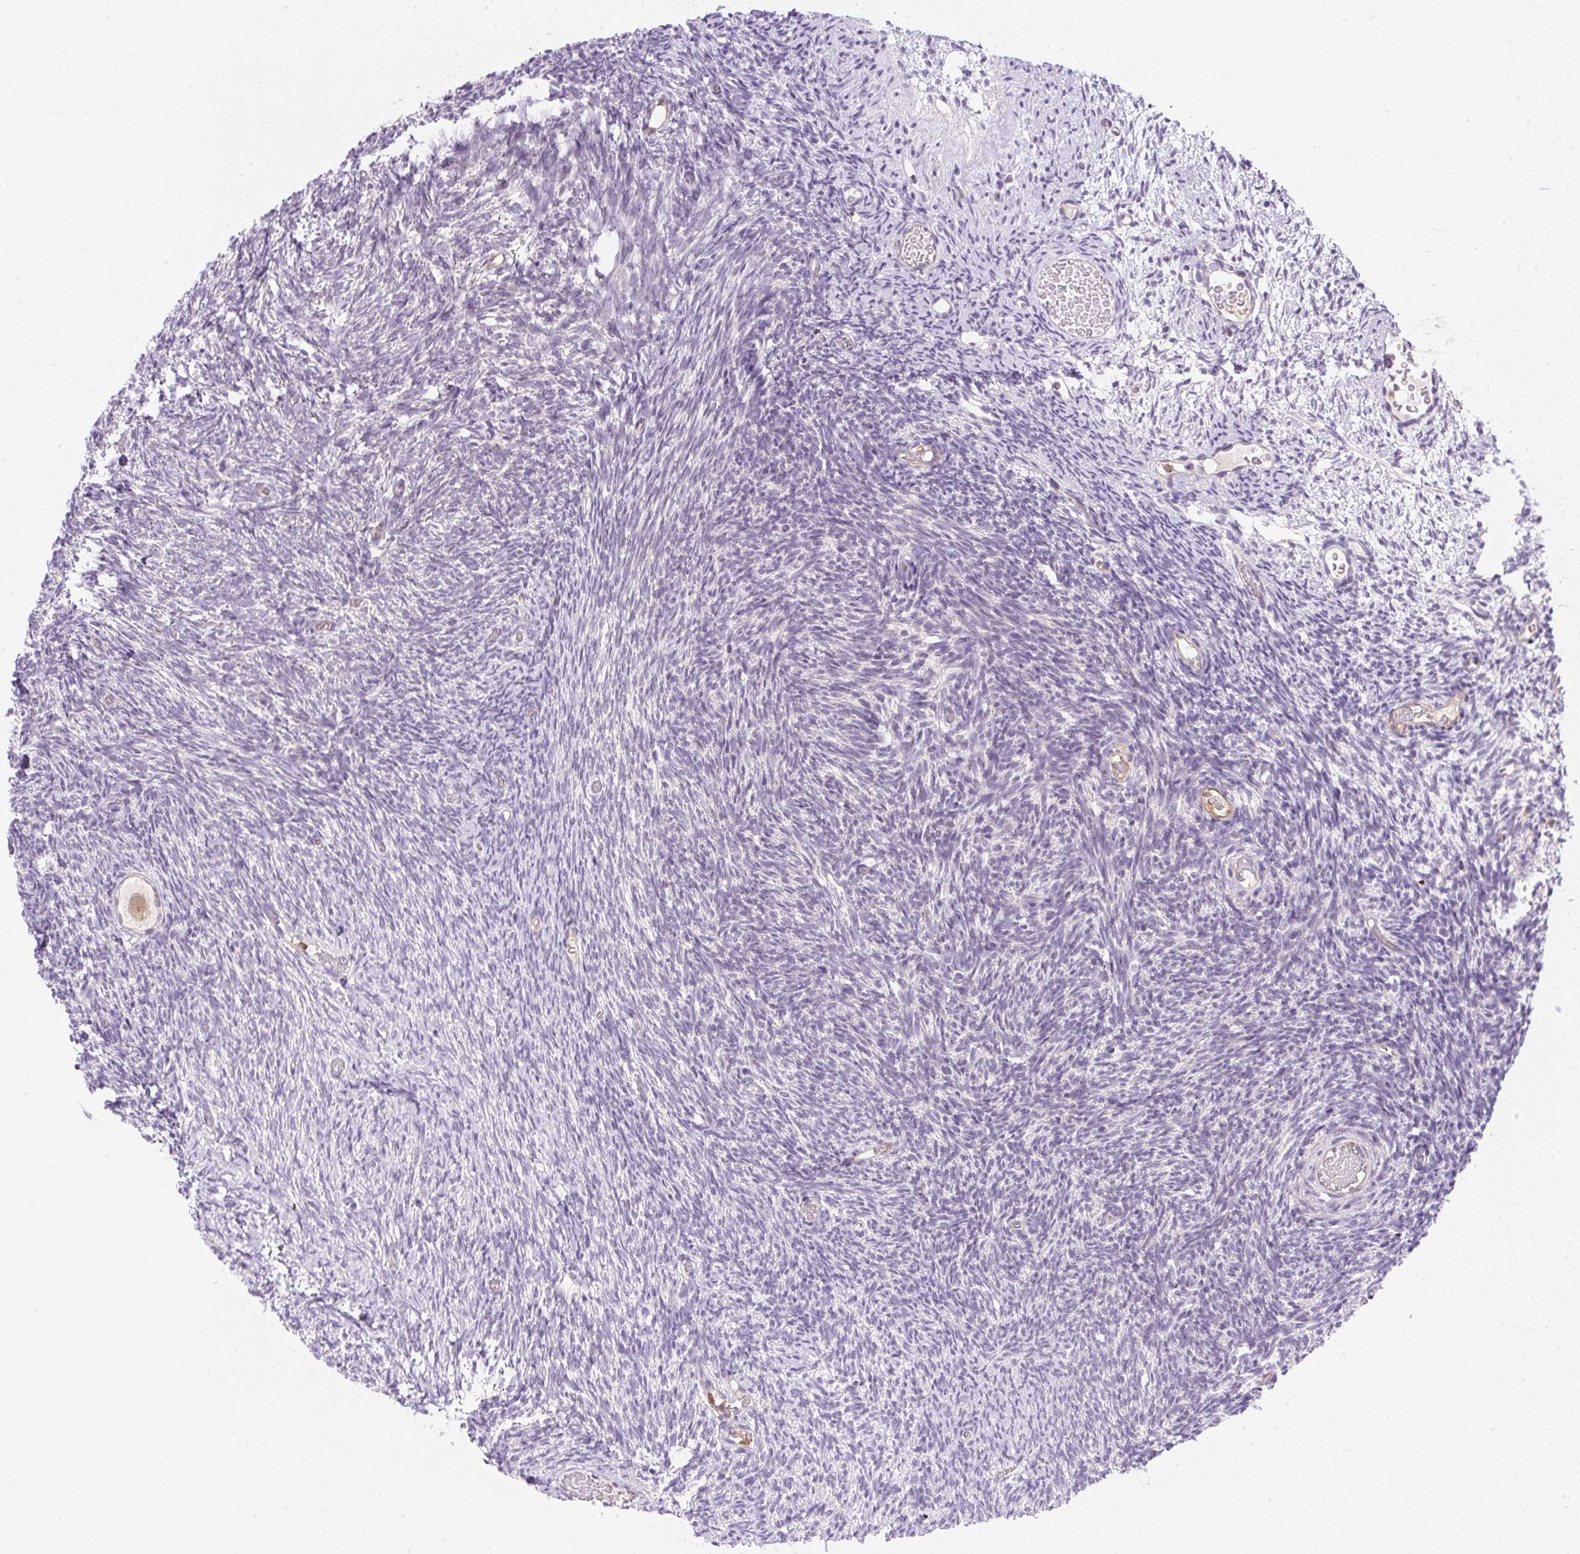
{"staining": {"intensity": "negative", "quantity": "none", "location": "none"}, "tissue": "ovary", "cell_type": "Follicle cells", "image_type": "normal", "snomed": [{"axis": "morphology", "description": "Normal tissue, NOS"}, {"axis": "topography", "description": "Ovary"}], "caption": "An immunohistochemistry (IHC) image of normal ovary is shown. There is no staining in follicle cells of ovary.", "gene": "OMA1", "patient": {"sex": "female", "age": 39}}